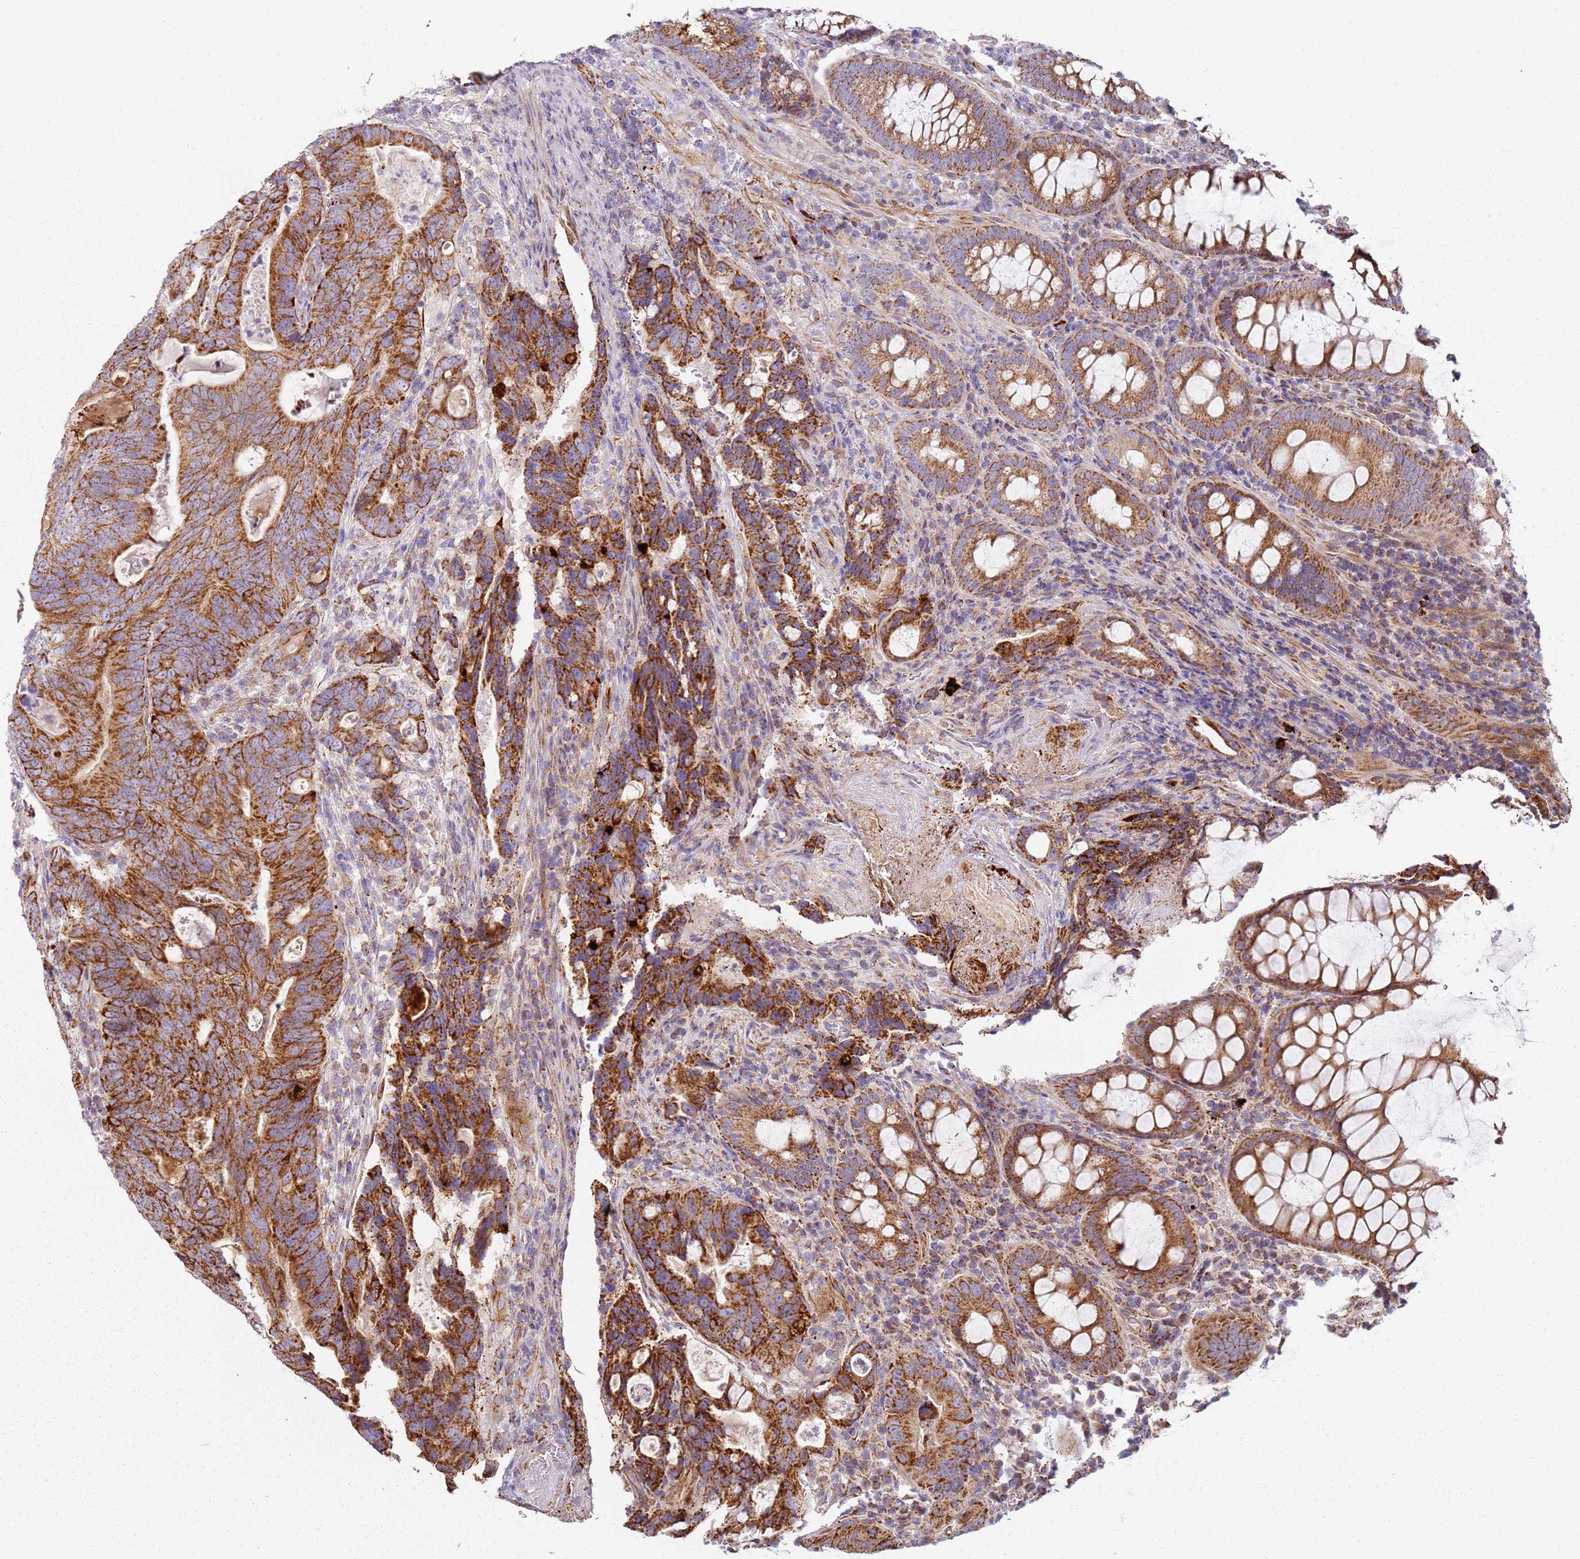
{"staining": {"intensity": "strong", "quantity": ">75%", "location": "cytoplasmic/membranous"}, "tissue": "colorectal cancer", "cell_type": "Tumor cells", "image_type": "cancer", "snomed": [{"axis": "morphology", "description": "Adenocarcinoma, NOS"}, {"axis": "topography", "description": "Colon"}], "caption": "Tumor cells demonstrate high levels of strong cytoplasmic/membranous staining in about >75% of cells in colorectal adenocarcinoma. The staining was performed using DAB, with brown indicating positive protein expression. Nuclei are stained blue with hematoxylin.", "gene": "ALS2", "patient": {"sex": "female", "age": 82}}